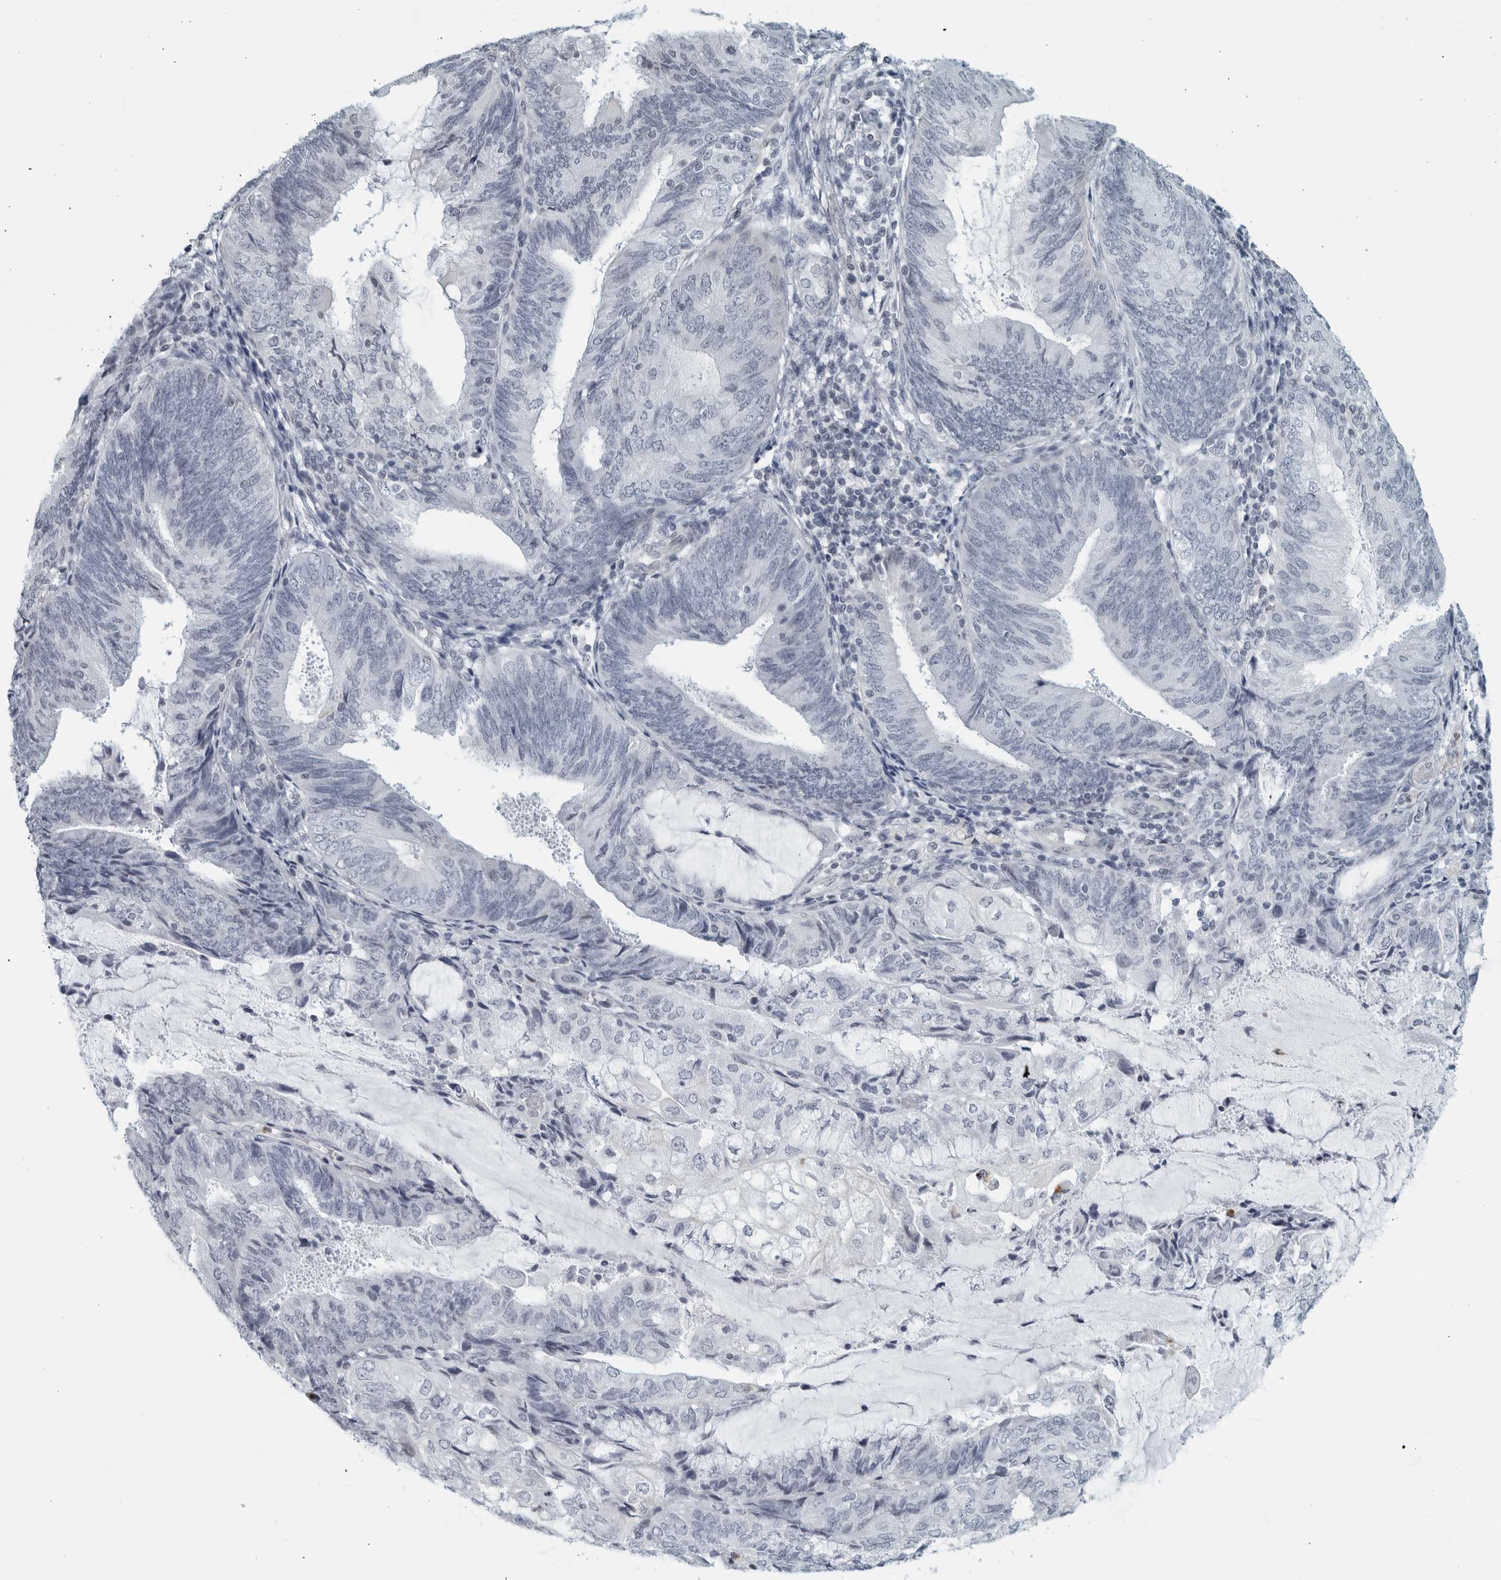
{"staining": {"intensity": "negative", "quantity": "none", "location": "none"}, "tissue": "endometrial cancer", "cell_type": "Tumor cells", "image_type": "cancer", "snomed": [{"axis": "morphology", "description": "Adenocarcinoma, NOS"}, {"axis": "topography", "description": "Endometrium"}], "caption": "There is no significant positivity in tumor cells of endometrial cancer.", "gene": "KLK7", "patient": {"sex": "female", "age": 81}}